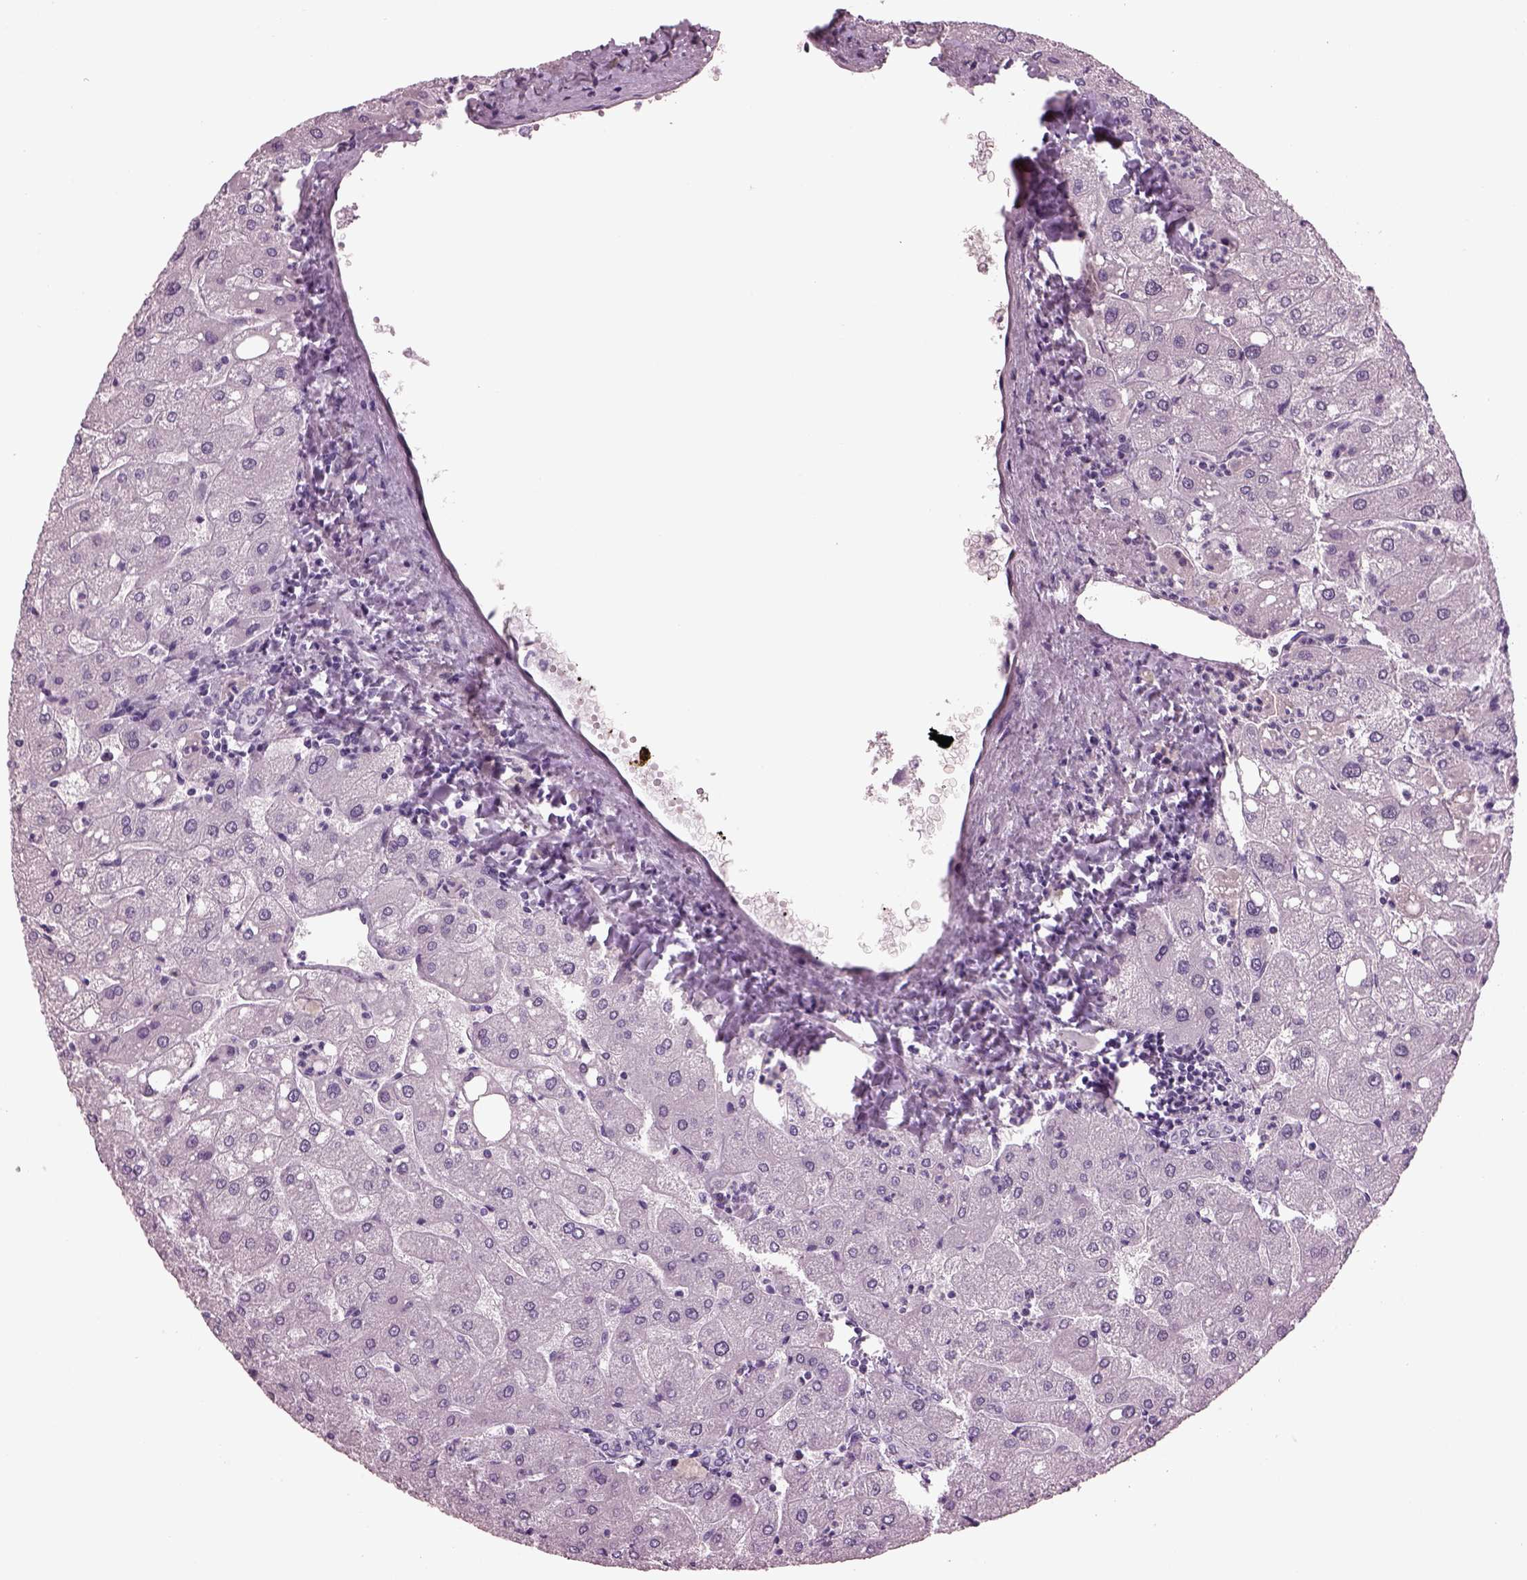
{"staining": {"intensity": "negative", "quantity": "none", "location": "none"}, "tissue": "liver", "cell_type": "Cholangiocytes", "image_type": "normal", "snomed": [{"axis": "morphology", "description": "Normal tissue, NOS"}, {"axis": "topography", "description": "Liver"}], "caption": "An IHC micrograph of unremarkable liver is shown. There is no staining in cholangiocytes of liver. (DAB (3,3'-diaminobenzidine) immunohistochemistry visualized using brightfield microscopy, high magnification).", "gene": "CYLC1", "patient": {"sex": "male", "age": 67}}